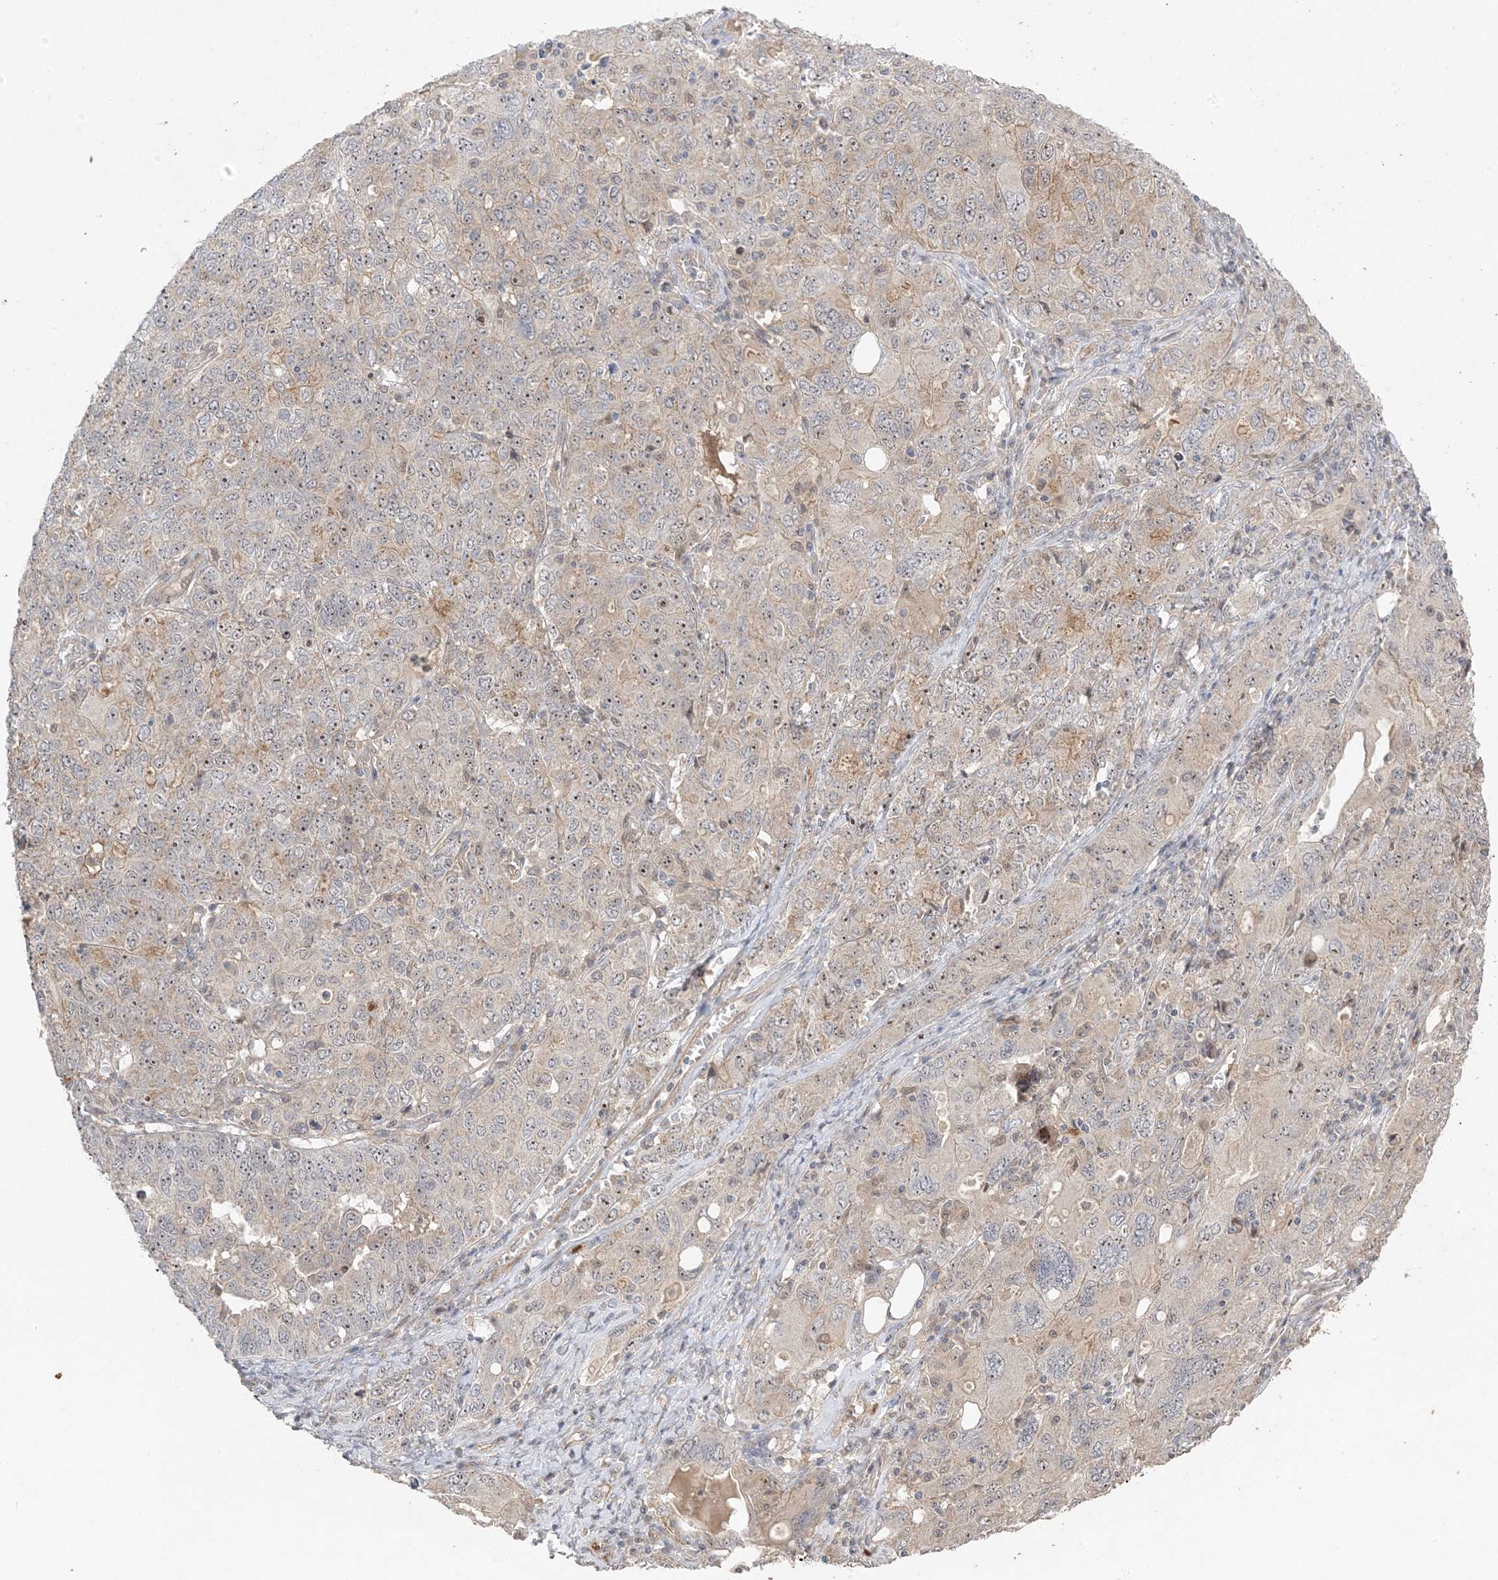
{"staining": {"intensity": "weak", "quantity": "25%-75%", "location": "nuclear"}, "tissue": "ovarian cancer", "cell_type": "Tumor cells", "image_type": "cancer", "snomed": [{"axis": "morphology", "description": "Carcinoma, endometroid"}, {"axis": "topography", "description": "Ovary"}], "caption": "IHC photomicrograph of ovarian endometroid carcinoma stained for a protein (brown), which demonstrates low levels of weak nuclear expression in approximately 25%-75% of tumor cells.", "gene": "DDX18", "patient": {"sex": "female", "age": 62}}